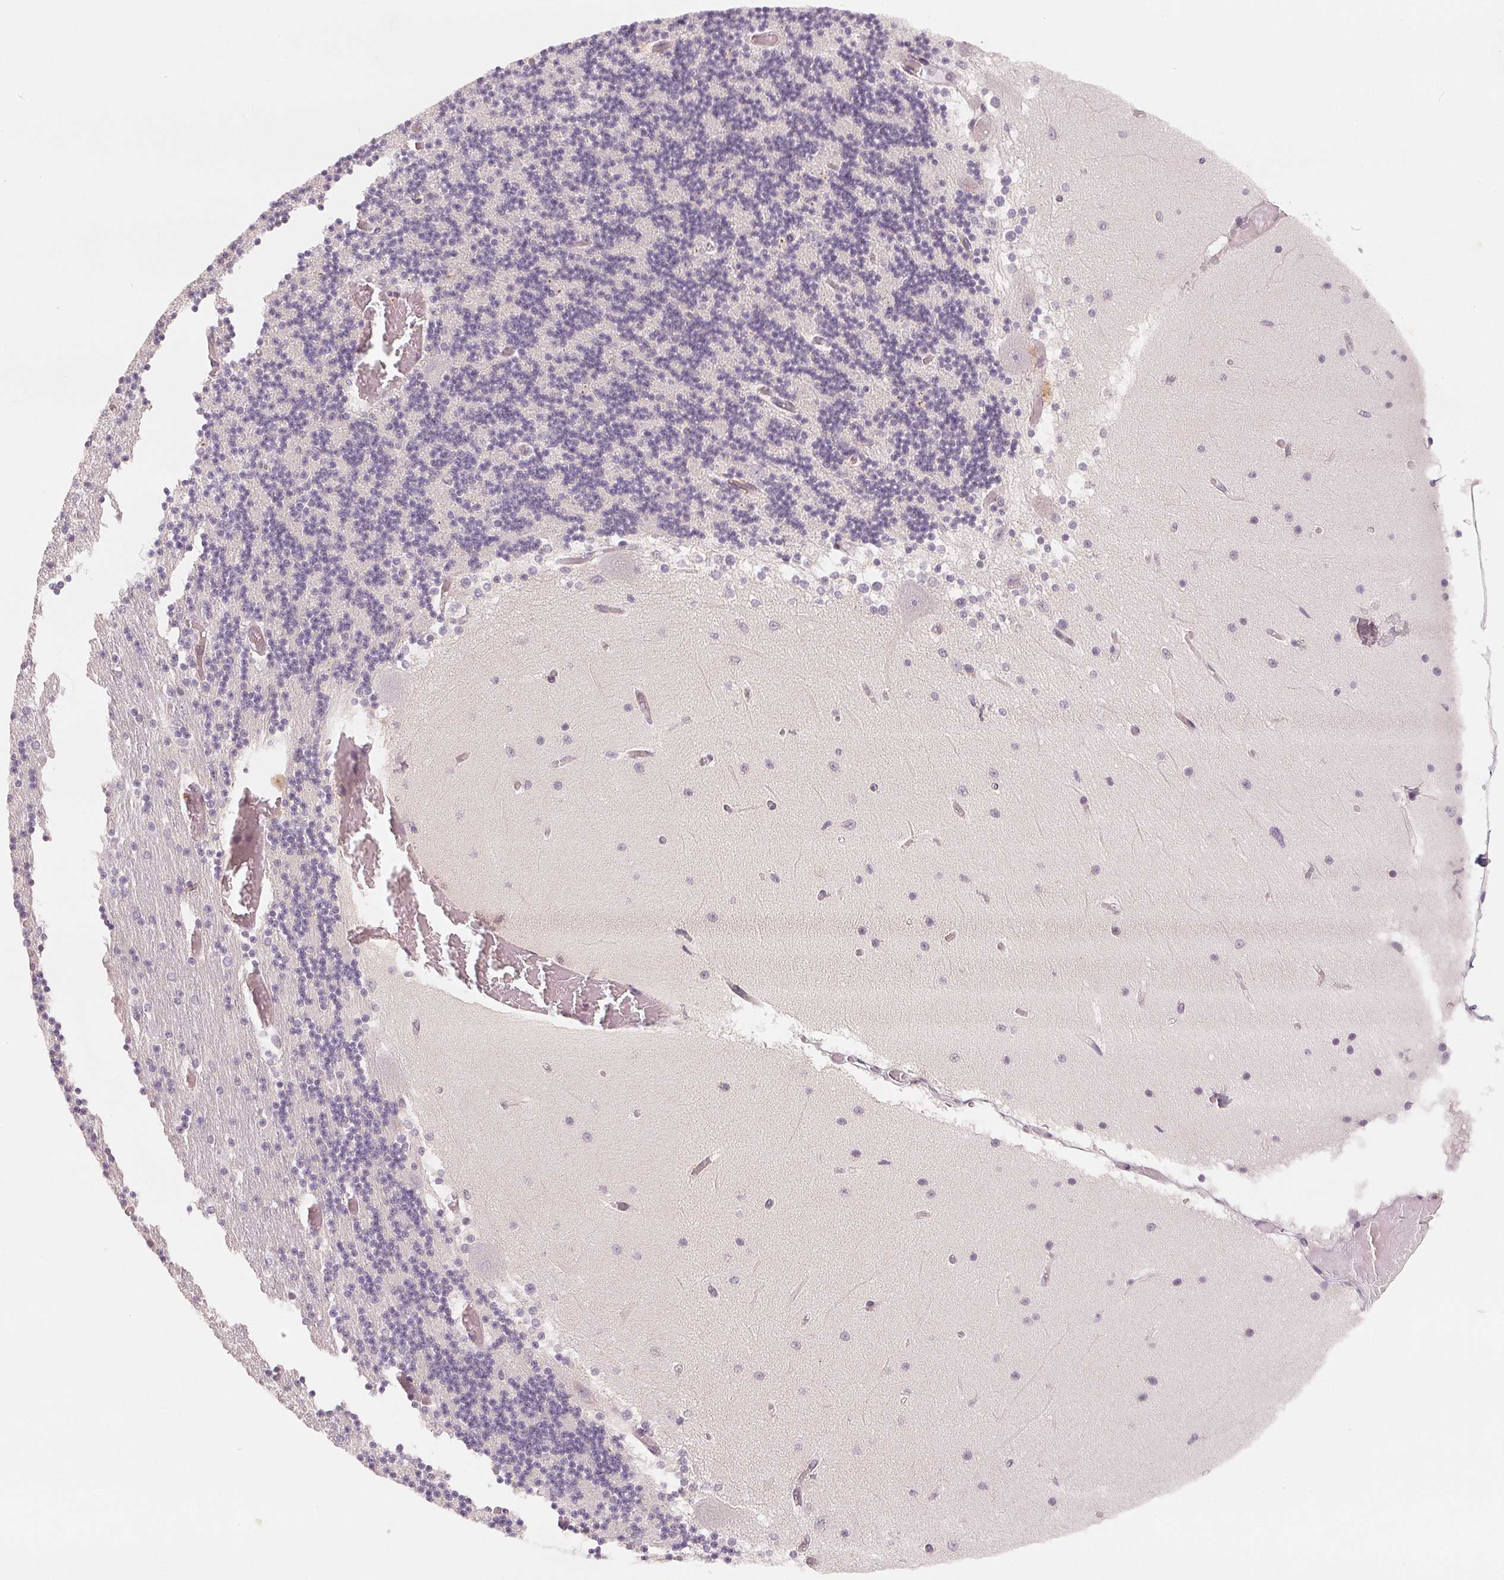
{"staining": {"intensity": "negative", "quantity": "none", "location": "none"}, "tissue": "cerebellum", "cell_type": "Cells in granular layer", "image_type": "normal", "snomed": [{"axis": "morphology", "description": "Normal tissue, NOS"}, {"axis": "topography", "description": "Cerebellum"}], "caption": "Immunohistochemical staining of benign human cerebellum demonstrates no significant staining in cells in granular layer.", "gene": "TMSB15B", "patient": {"sex": "female", "age": 28}}